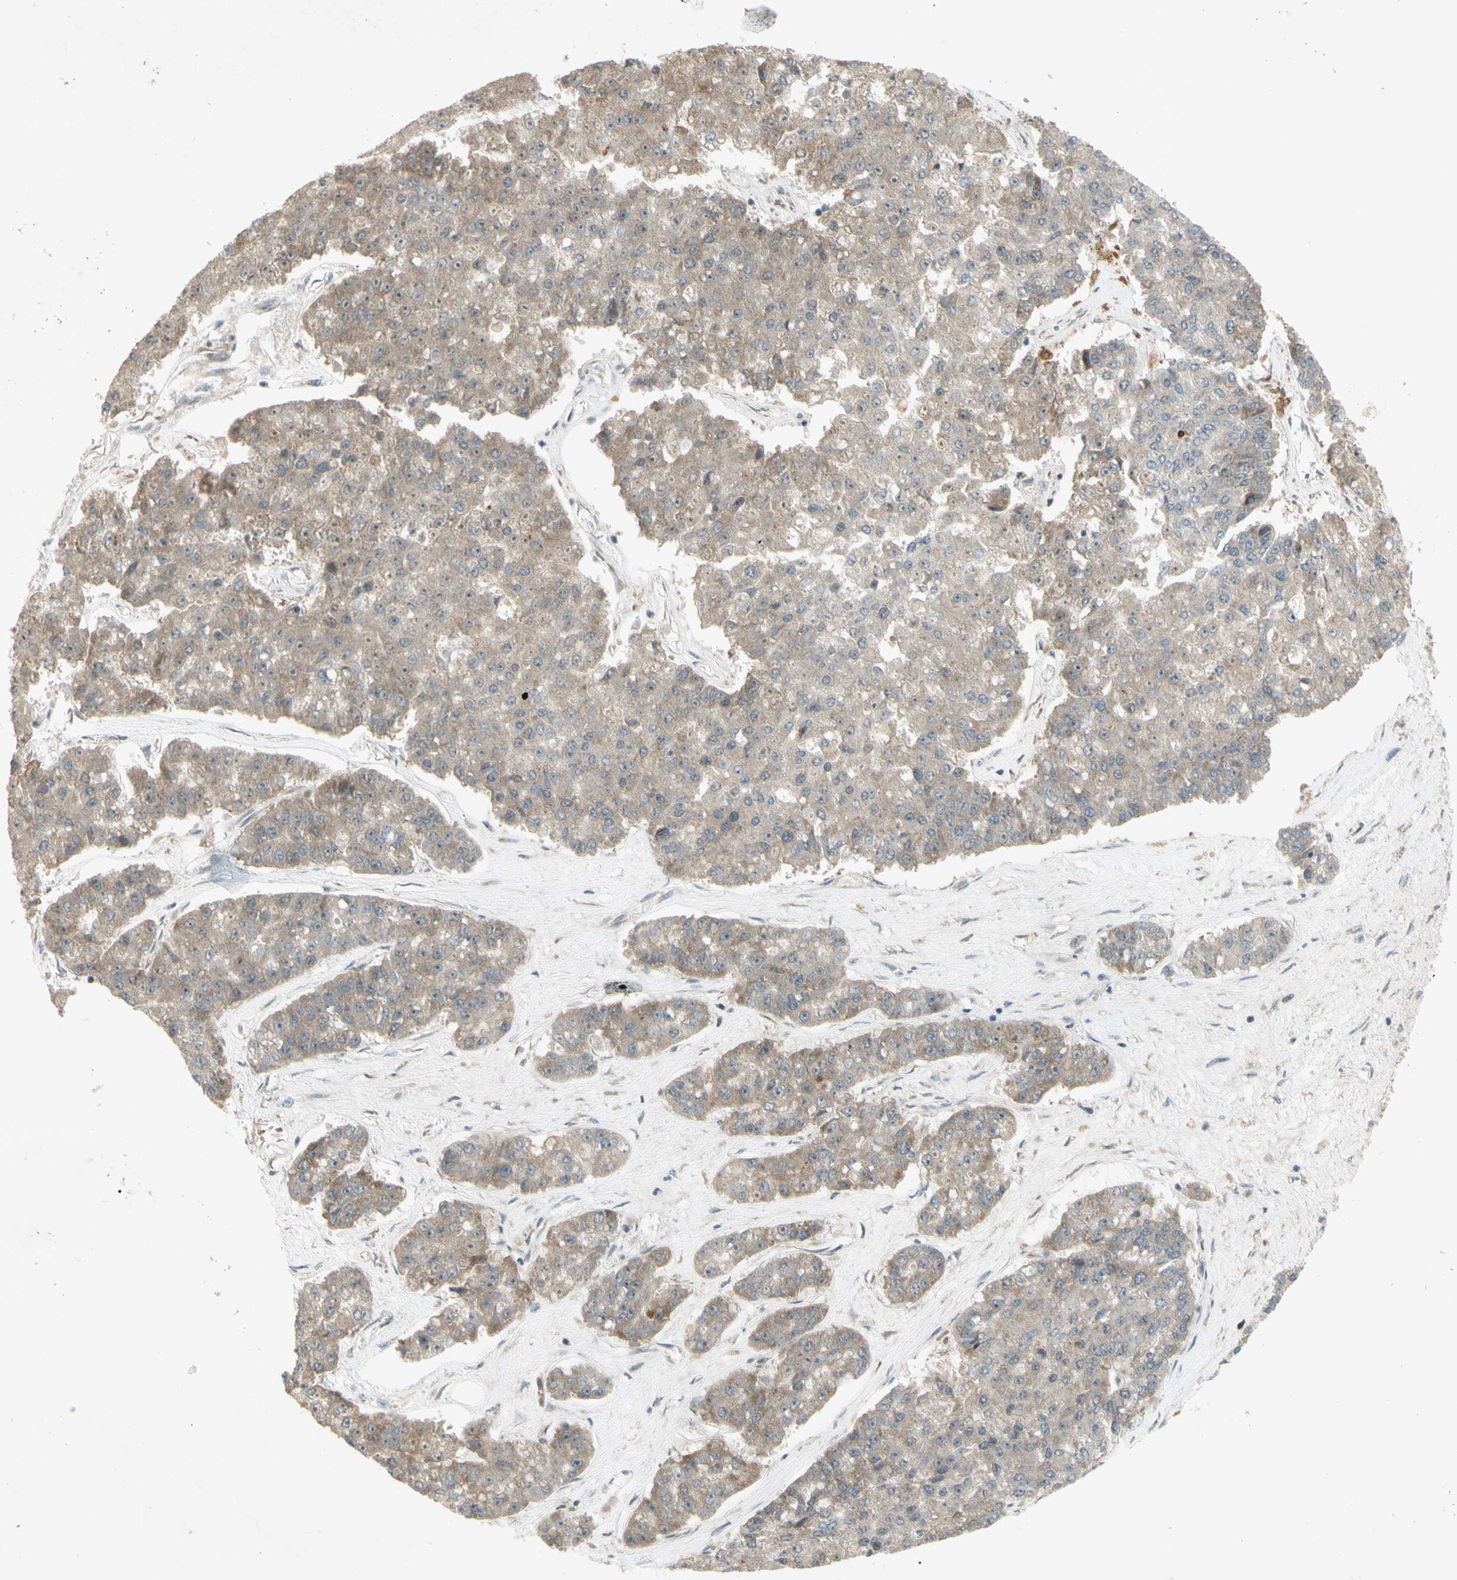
{"staining": {"intensity": "weak", "quantity": ">75%", "location": "cytoplasmic/membranous"}, "tissue": "pancreatic cancer", "cell_type": "Tumor cells", "image_type": "cancer", "snomed": [{"axis": "morphology", "description": "Adenocarcinoma, NOS"}, {"axis": "topography", "description": "Pancreas"}], "caption": "The micrograph shows staining of pancreatic cancer, revealing weak cytoplasmic/membranous protein expression (brown color) within tumor cells.", "gene": "ETF1", "patient": {"sex": "male", "age": 50}}